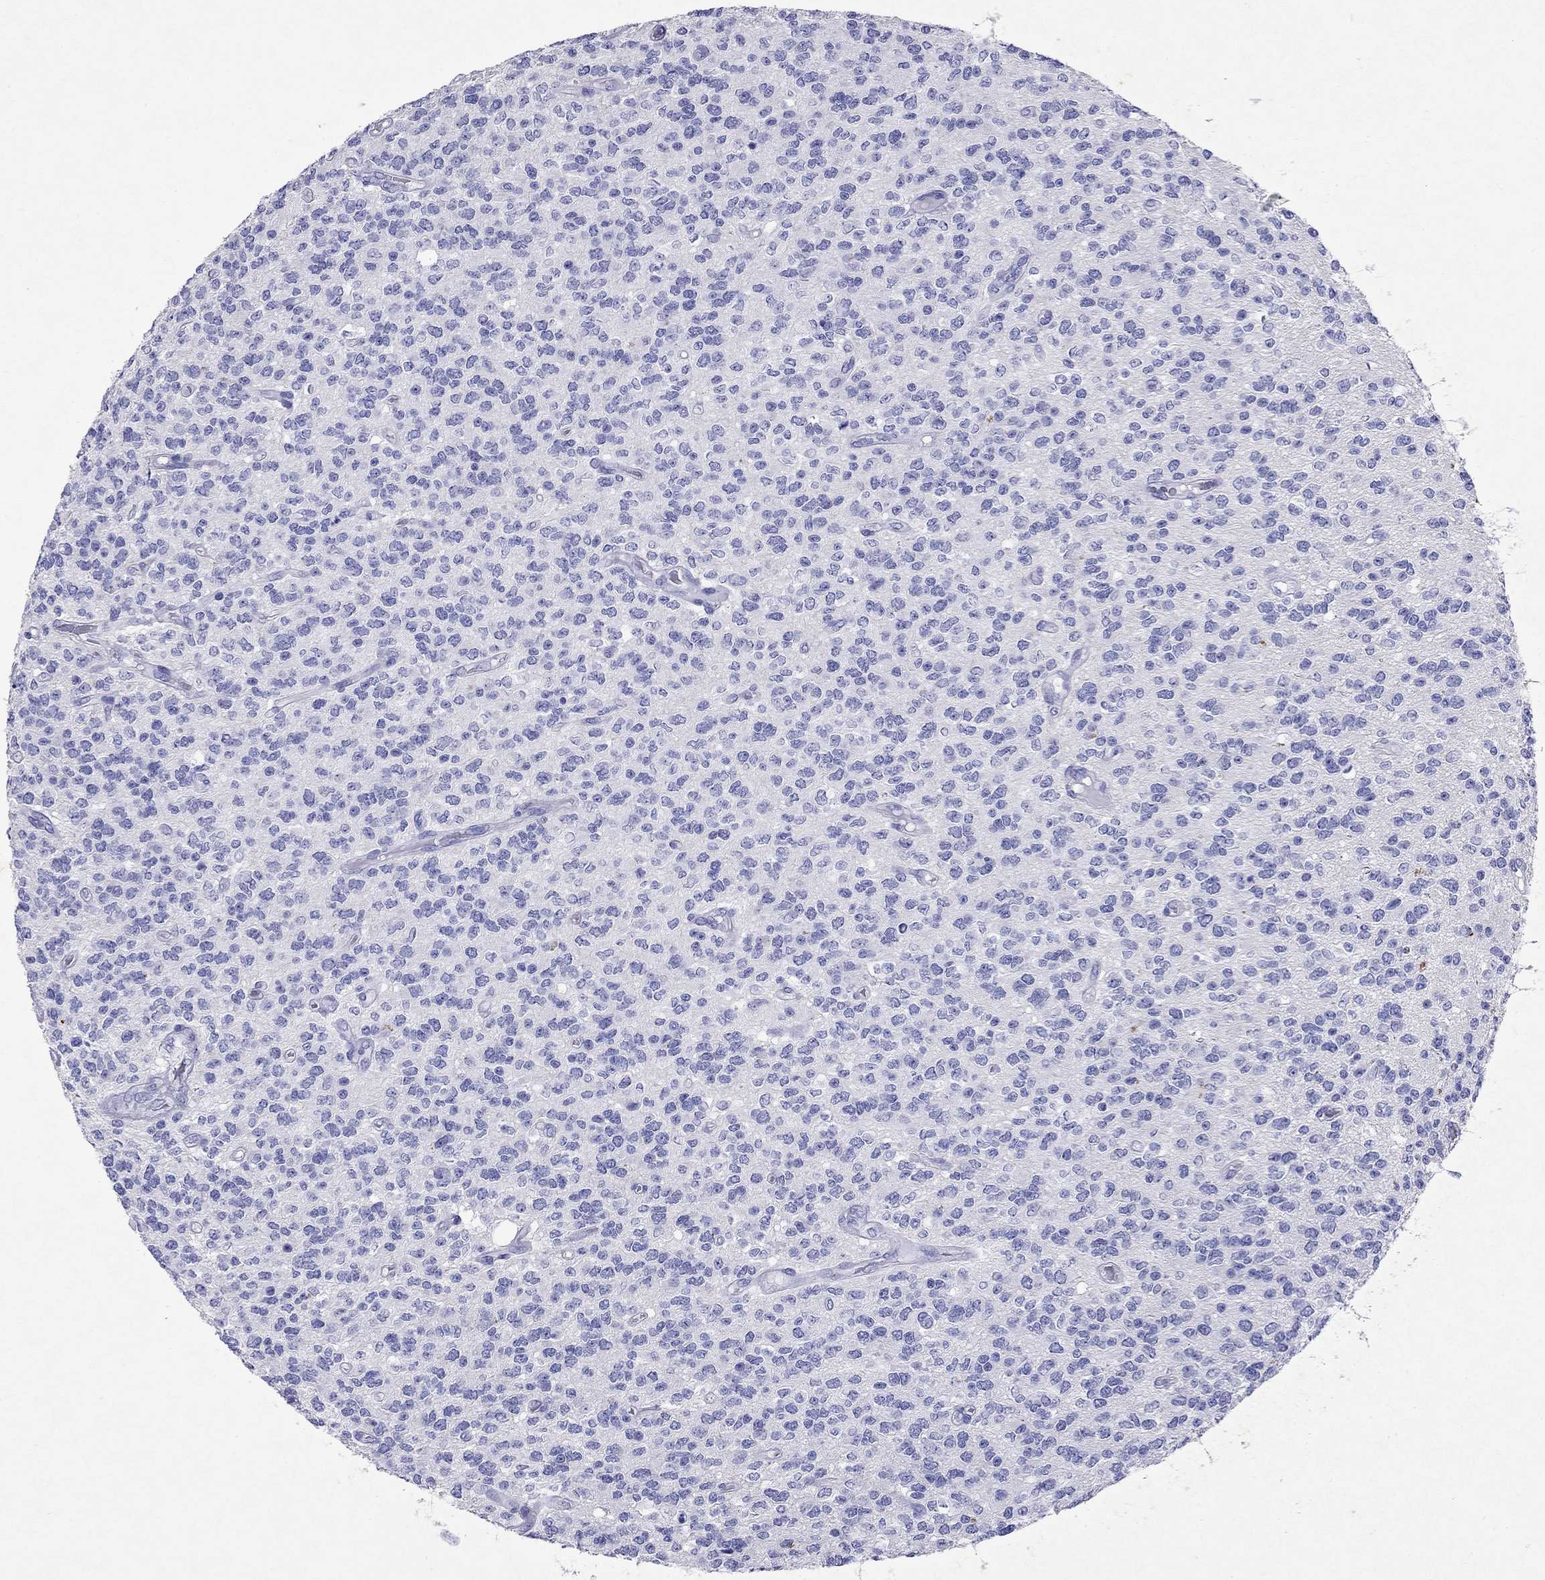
{"staining": {"intensity": "negative", "quantity": "none", "location": "none"}, "tissue": "glioma", "cell_type": "Tumor cells", "image_type": "cancer", "snomed": [{"axis": "morphology", "description": "Glioma, malignant, Low grade"}, {"axis": "topography", "description": "Brain"}], "caption": "Photomicrograph shows no protein expression in tumor cells of glioma tissue.", "gene": "ARMC12", "patient": {"sex": "female", "age": 45}}